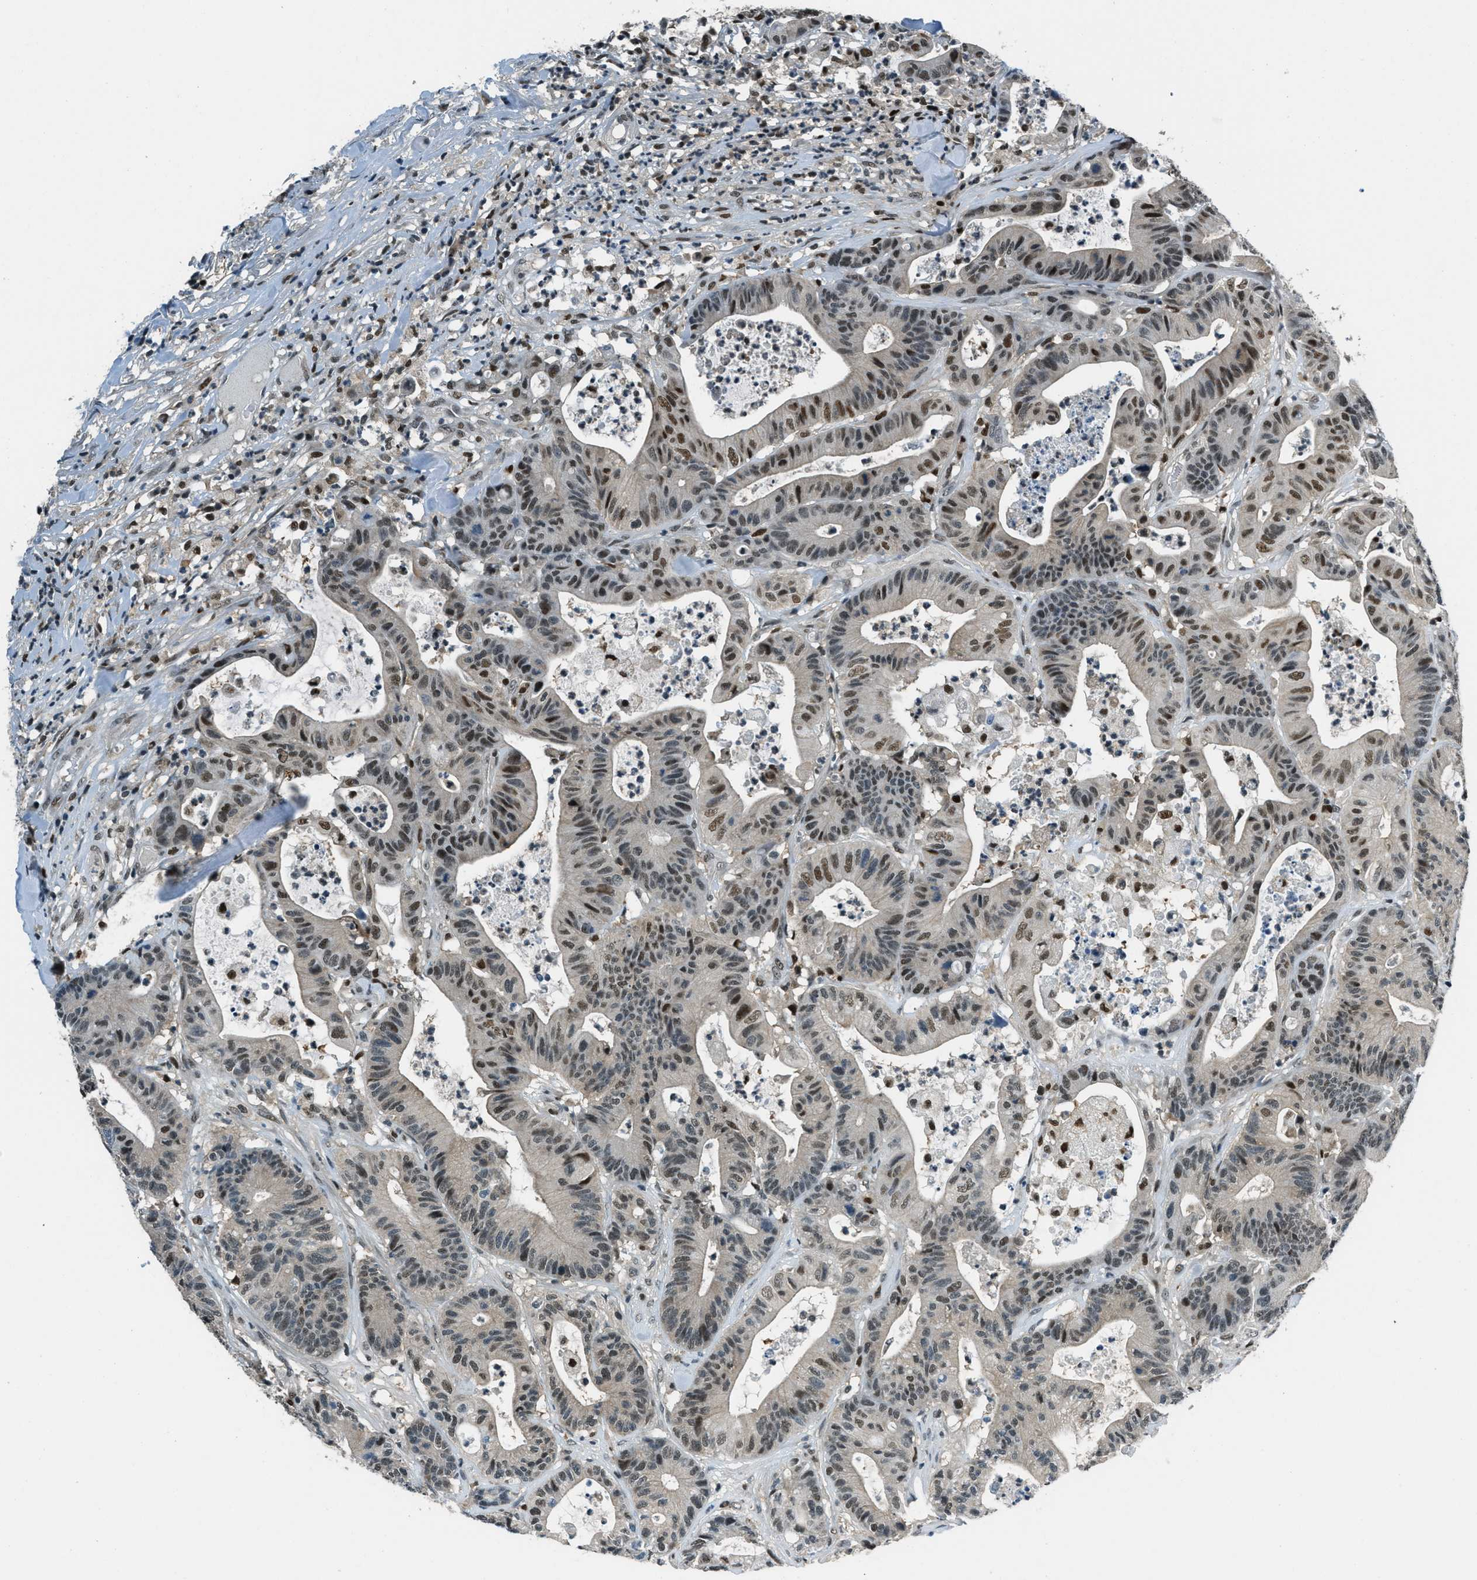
{"staining": {"intensity": "moderate", "quantity": ">75%", "location": "nuclear"}, "tissue": "colorectal cancer", "cell_type": "Tumor cells", "image_type": "cancer", "snomed": [{"axis": "morphology", "description": "Adenocarcinoma, NOS"}, {"axis": "topography", "description": "Colon"}], "caption": "Human colorectal adenocarcinoma stained for a protein (brown) reveals moderate nuclear positive staining in approximately >75% of tumor cells.", "gene": "OGFR", "patient": {"sex": "female", "age": 84}}